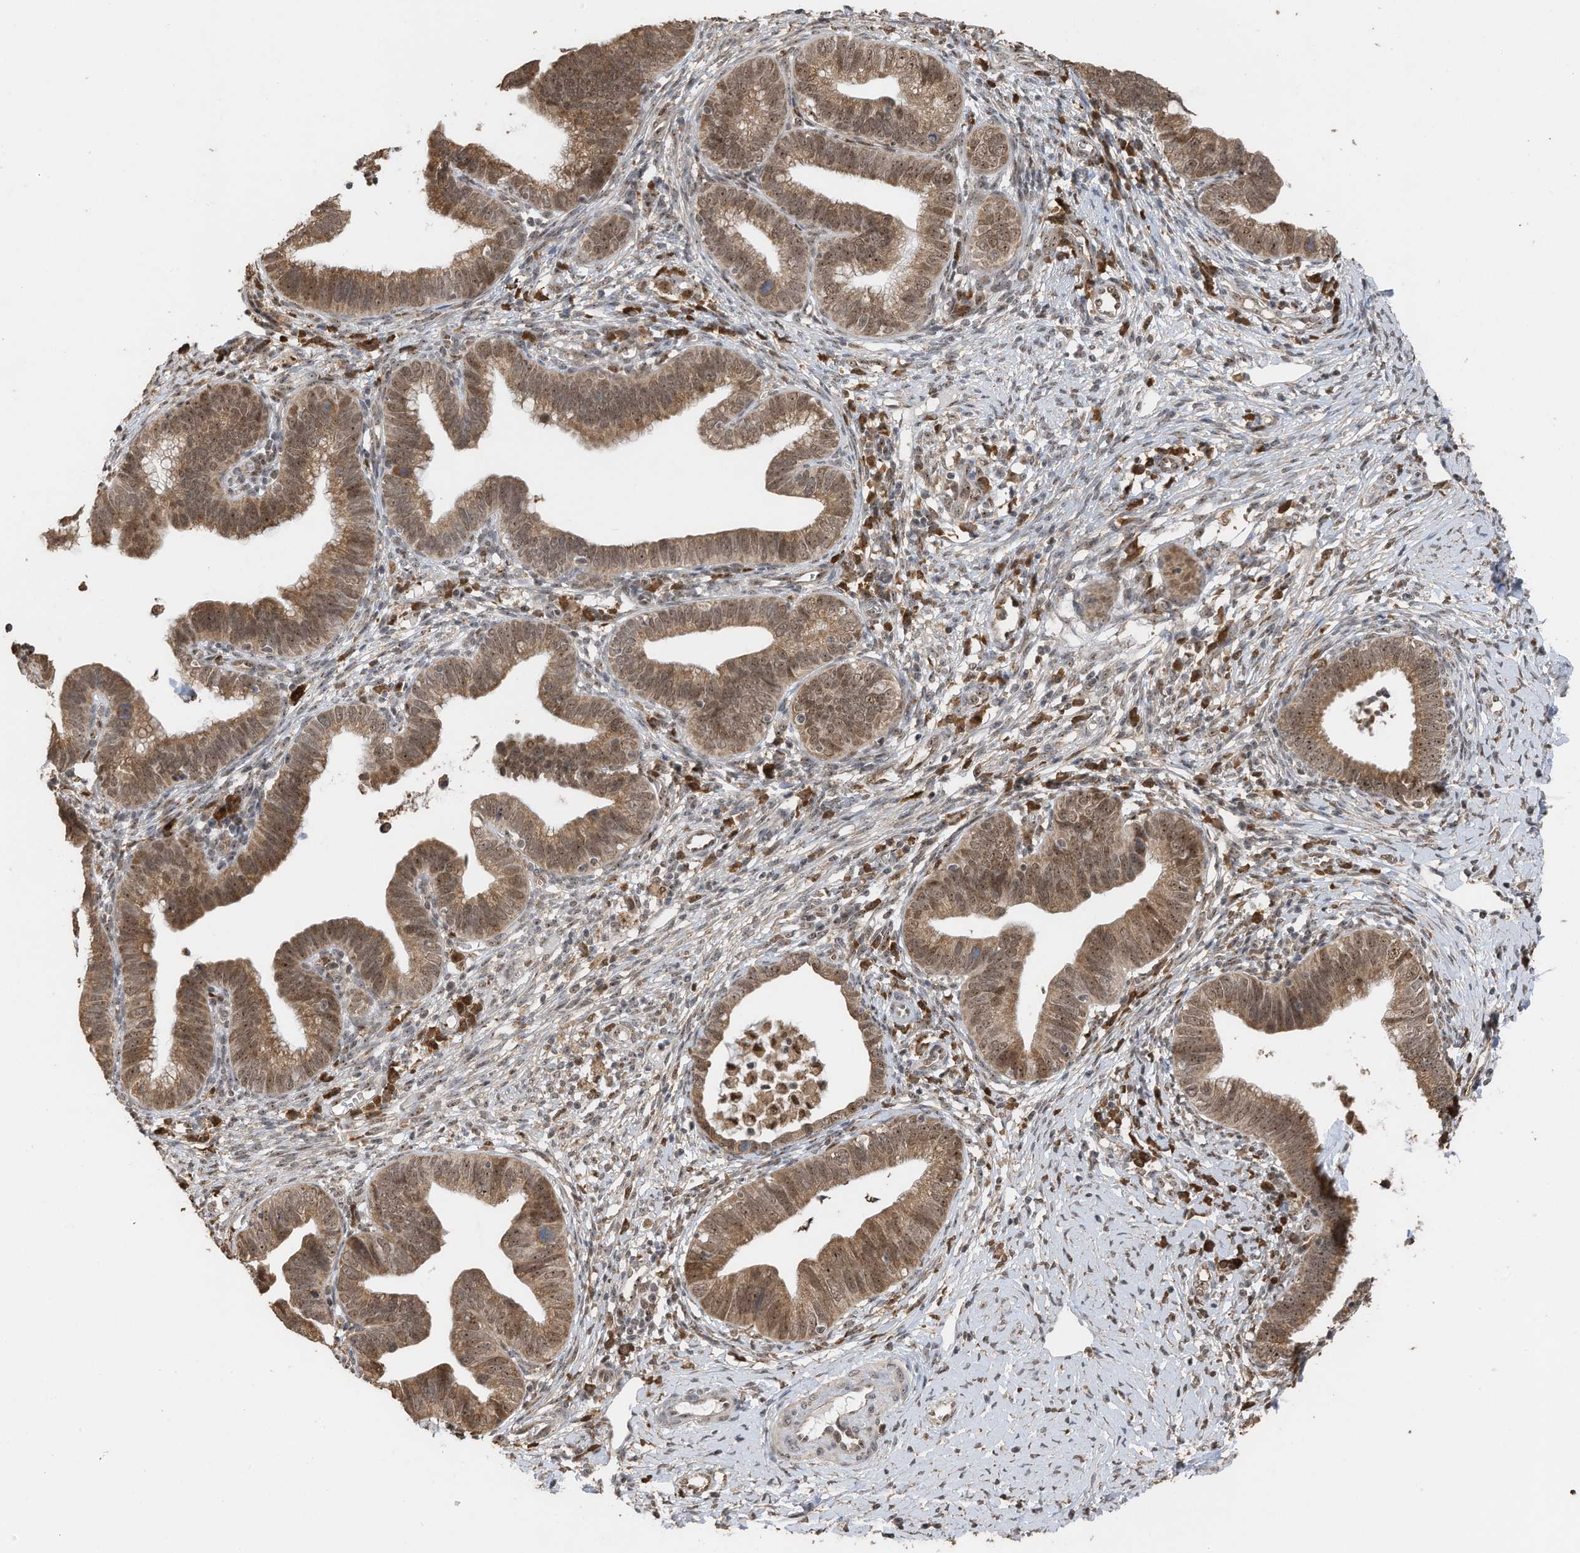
{"staining": {"intensity": "moderate", "quantity": ">75%", "location": "cytoplasmic/membranous,nuclear"}, "tissue": "cervical cancer", "cell_type": "Tumor cells", "image_type": "cancer", "snomed": [{"axis": "morphology", "description": "Adenocarcinoma, NOS"}, {"axis": "topography", "description": "Cervix"}], "caption": "DAB immunohistochemical staining of human cervical cancer (adenocarcinoma) displays moderate cytoplasmic/membranous and nuclear protein staining in approximately >75% of tumor cells.", "gene": "ERLEC1", "patient": {"sex": "female", "age": 36}}